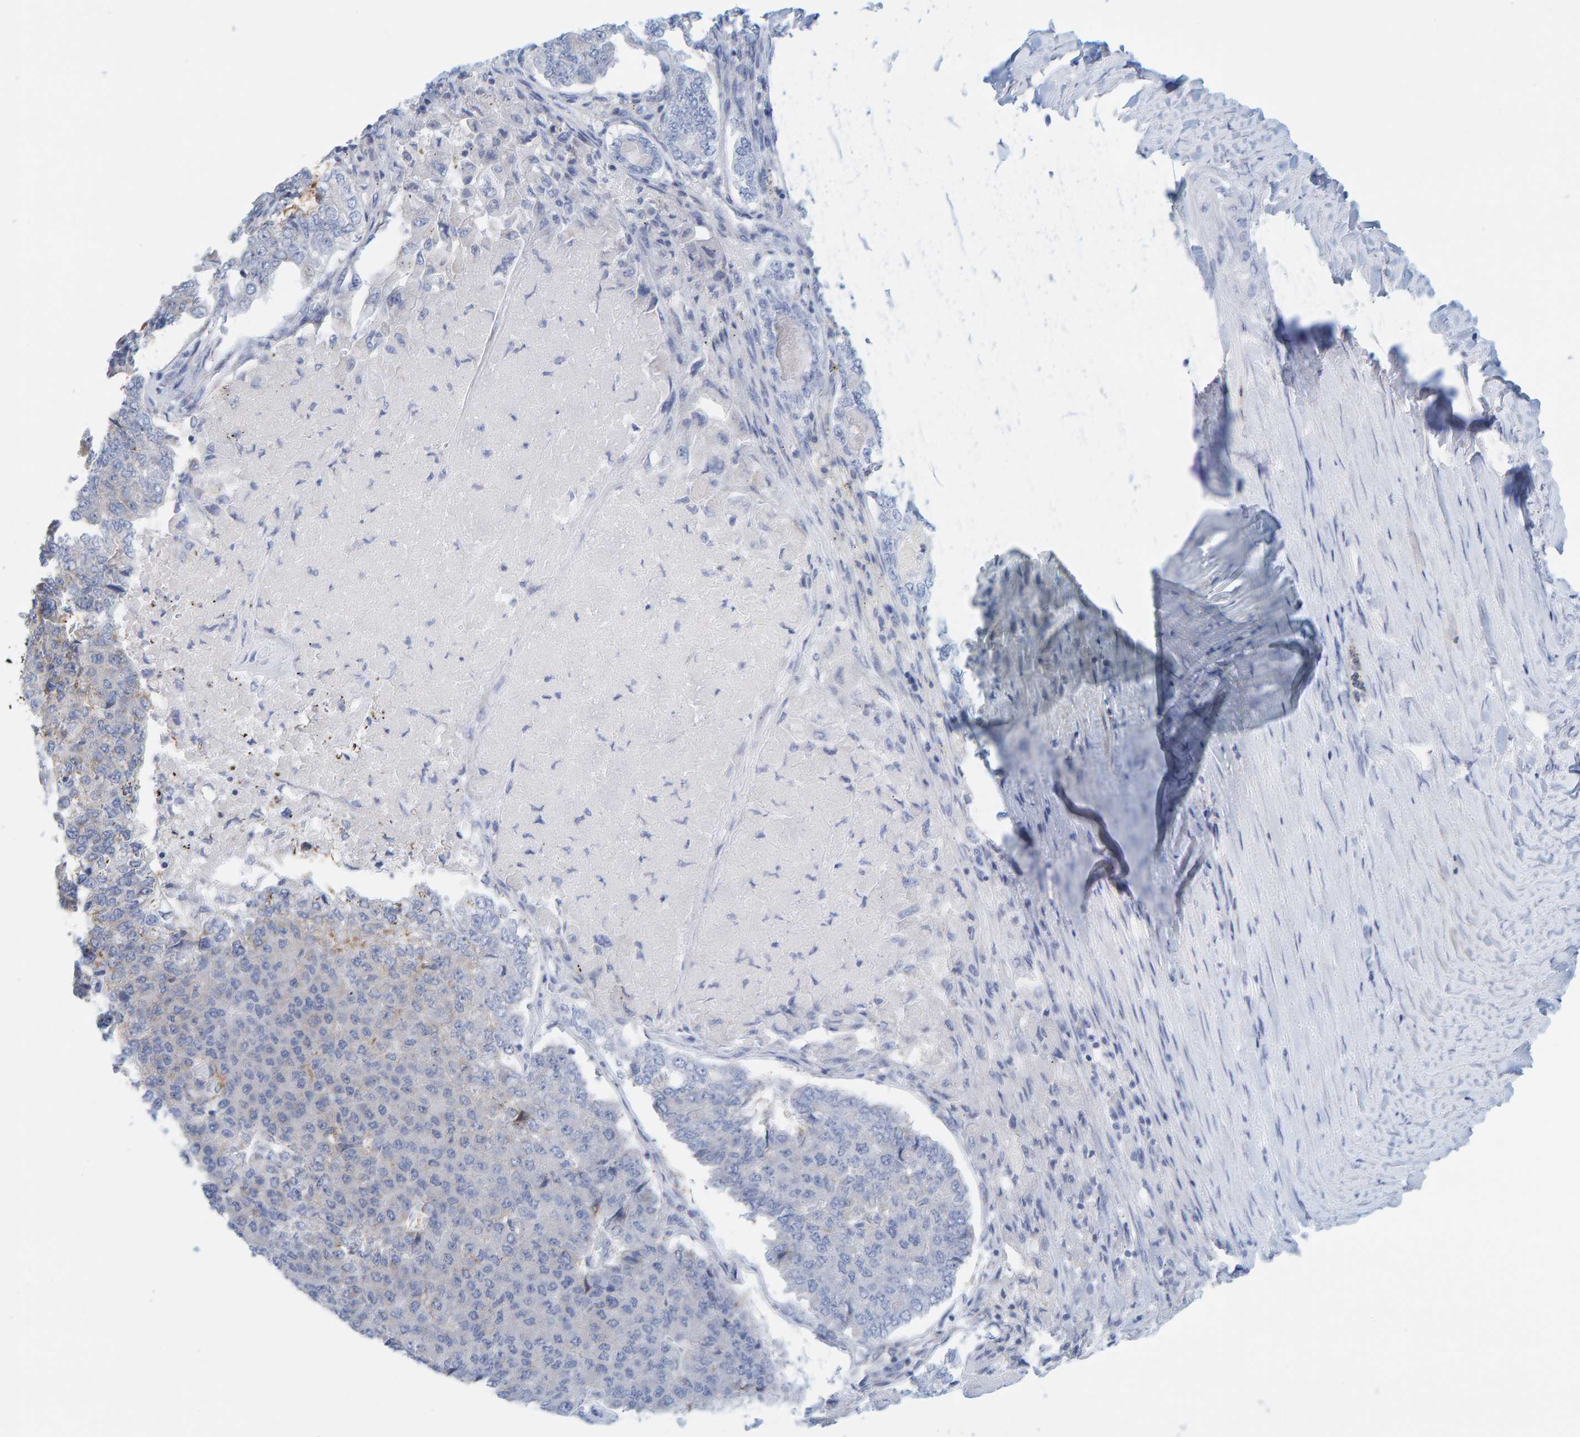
{"staining": {"intensity": "weak", "quantity": "<25%", "location": "cytoplasmic/membranous"}, "tissue": "pancreatic cancer", "cell_type": "Tumor cells", "image_type": "cancer", "snomed": [{"axis": "morphology", "description": "Adenocarcinoma, NOS"}, {"axis": "topography", "description": "Pancreas"}], "caption": "Micrograph shows no significant protein expression in tumor cells of pancreatic cancer (adenocarcinoma).", "gene": "KLHL11", "patient": {"sex": "male", "age": 50}}